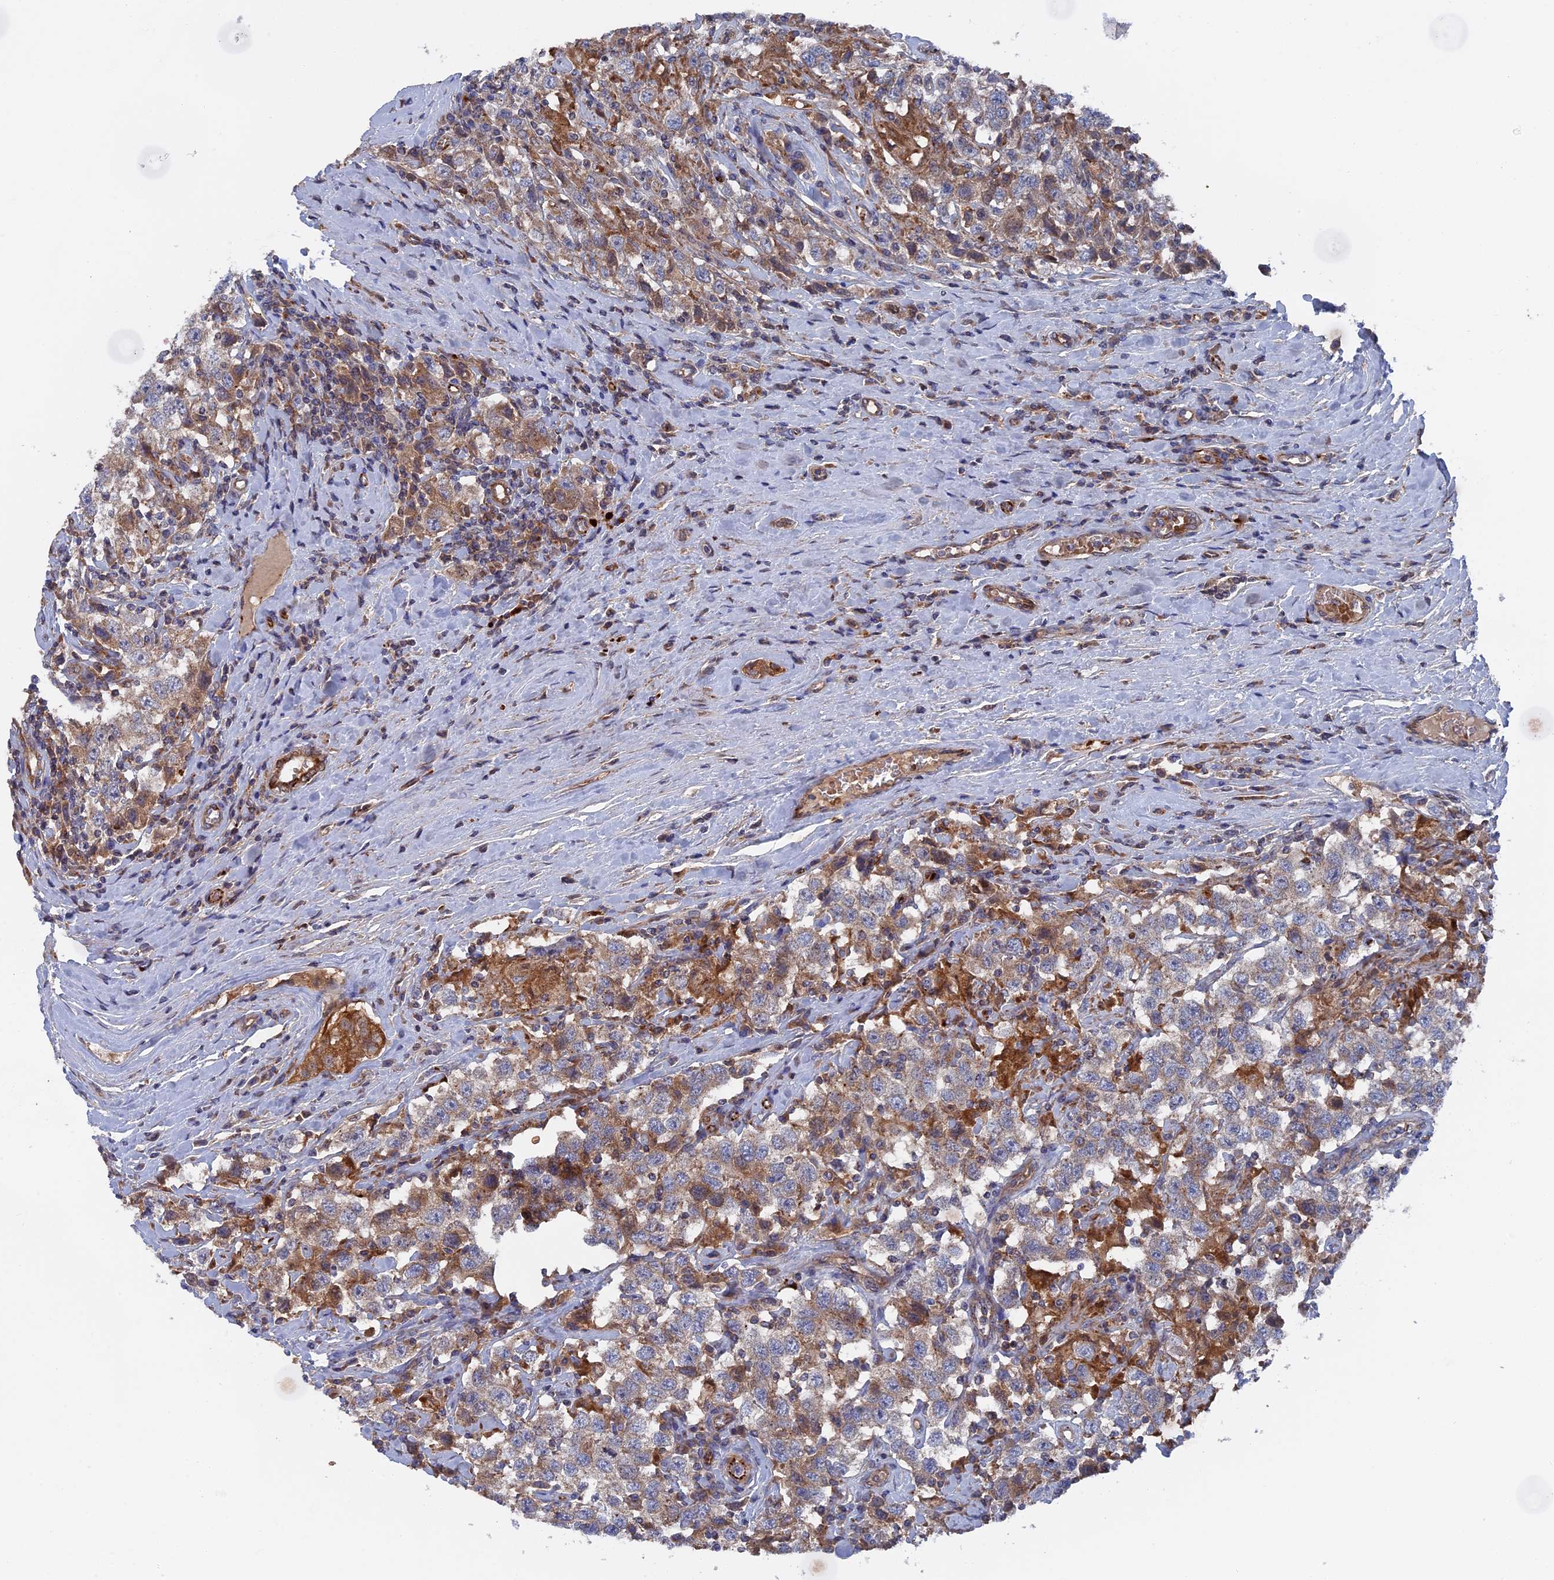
{"staining": {"intensity": "weak", "quantity": "25%-75%", "location": "cytoplasmic/membranous"}, "tissue": "testis cancer", "cell_type": "Tumor cells", "image_type": "cancer", "snomed": [{"axis": "morphology", "description": "Seminoma, NOS"}, {"axis": "topography", "description": "Testis"}], "caption": "Approximately 25%-75% of tumor cells in testis seminoma display weak cytoplasmic/membranous protein positivity as visualized by brown immunohistochemical staining.", "gene": "SMG9", "patient": {"sex": "male", "age": 41}}